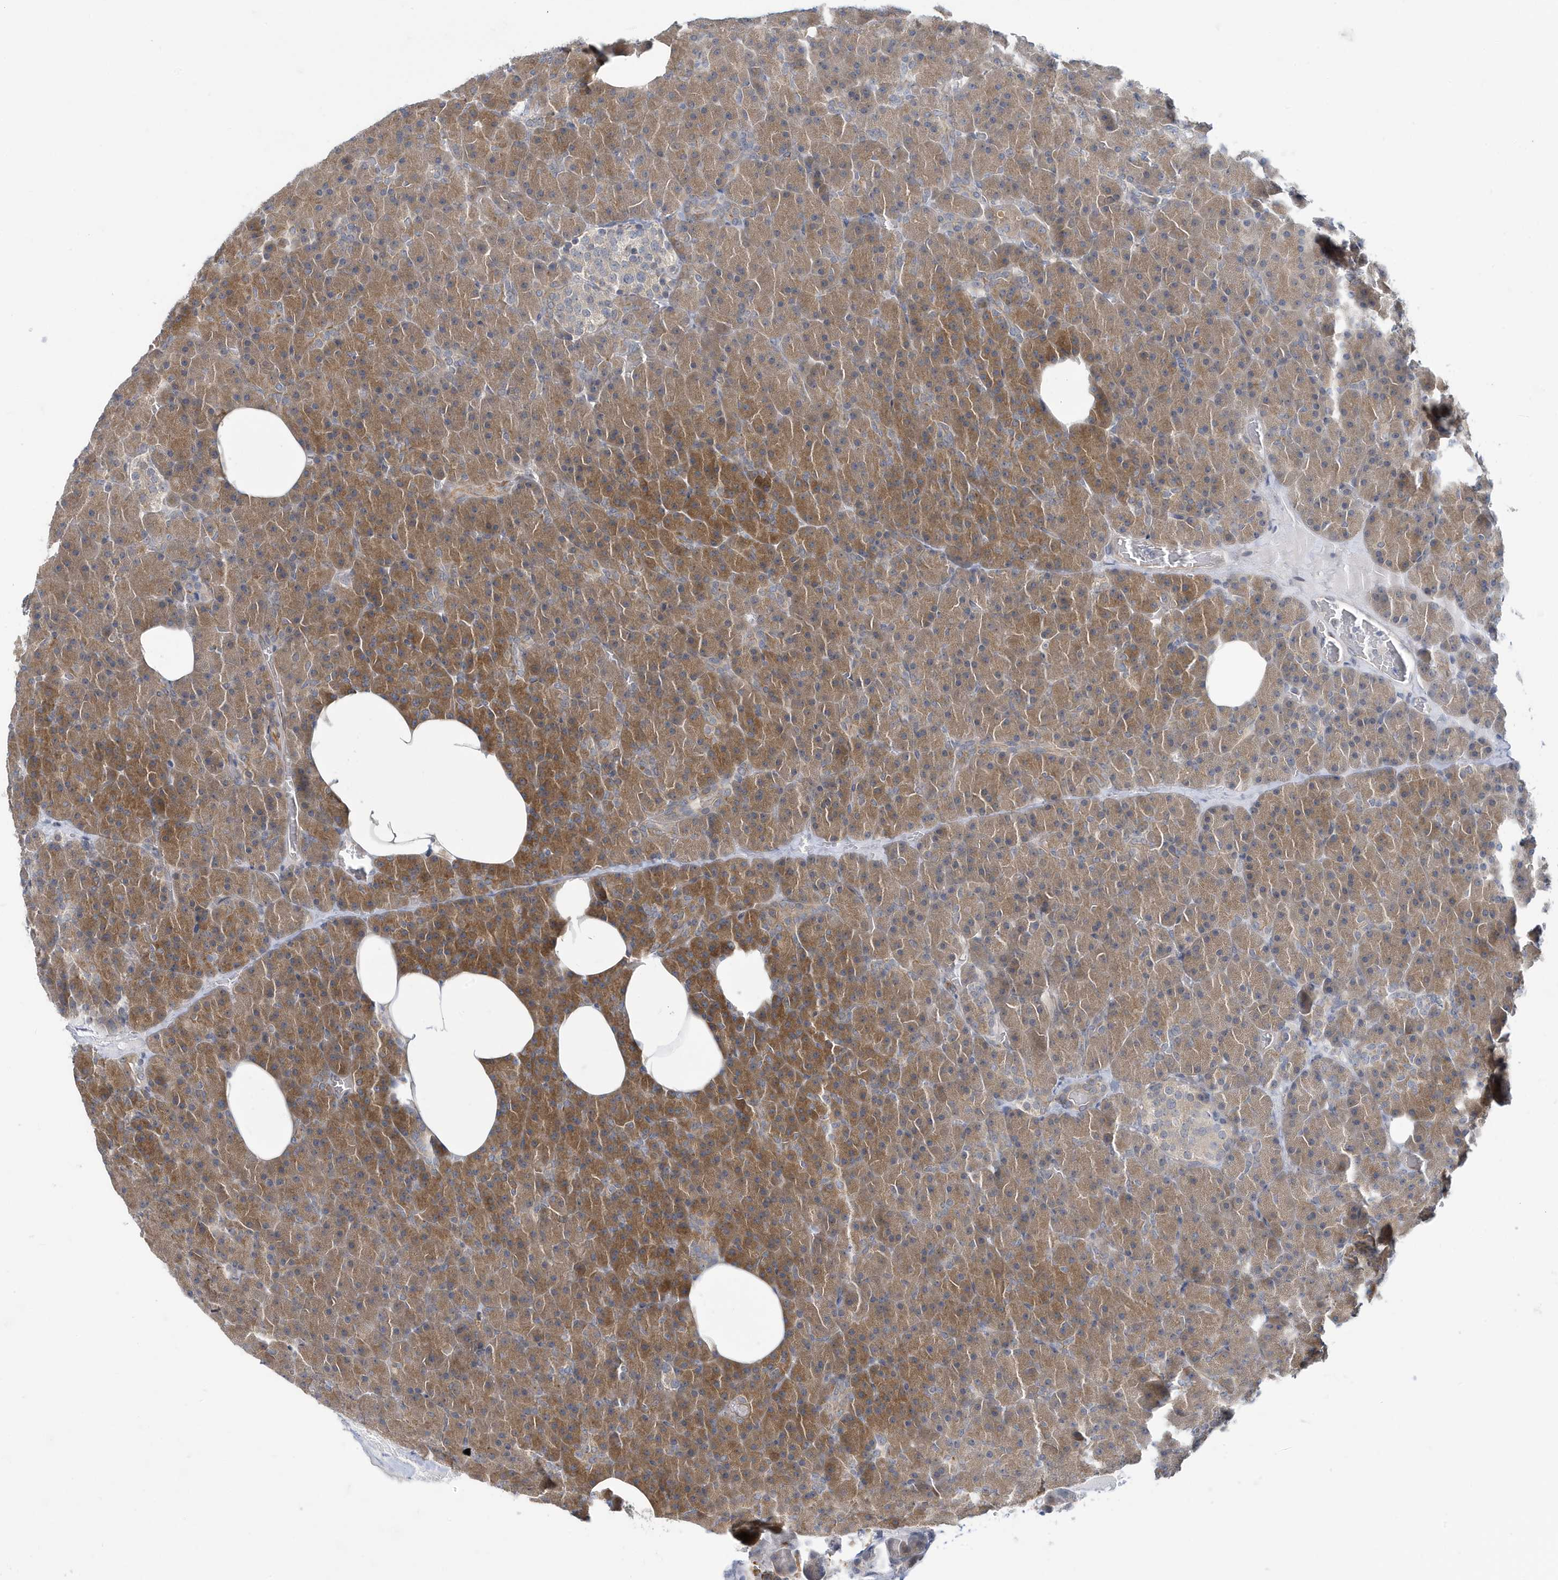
{"staining": {"intensity": "moderate", "quantity": ">75%", "location": "cytoplasmic/membranous"}, "tissue": "pancreas", "cell_type": "Exocrine glandular cells", "image_type": "normal", "snomed": [{"axis": "morphology", "description": "Normal tissue, NOS"}, {"axis": "morphology", "description": "Carcinoid, malignant, NOS"}, {"axis": "topography", "description": "Pancreas"}], "caption": "Immunohistochemical staining of unremarkable pancreas exhibits medium levels of moderate cytoplasmic/membranous expression in about >75% of exocrine glandular cells.", "gene": "ZNF654", "patient": {"sex": "female", "age": 35}}